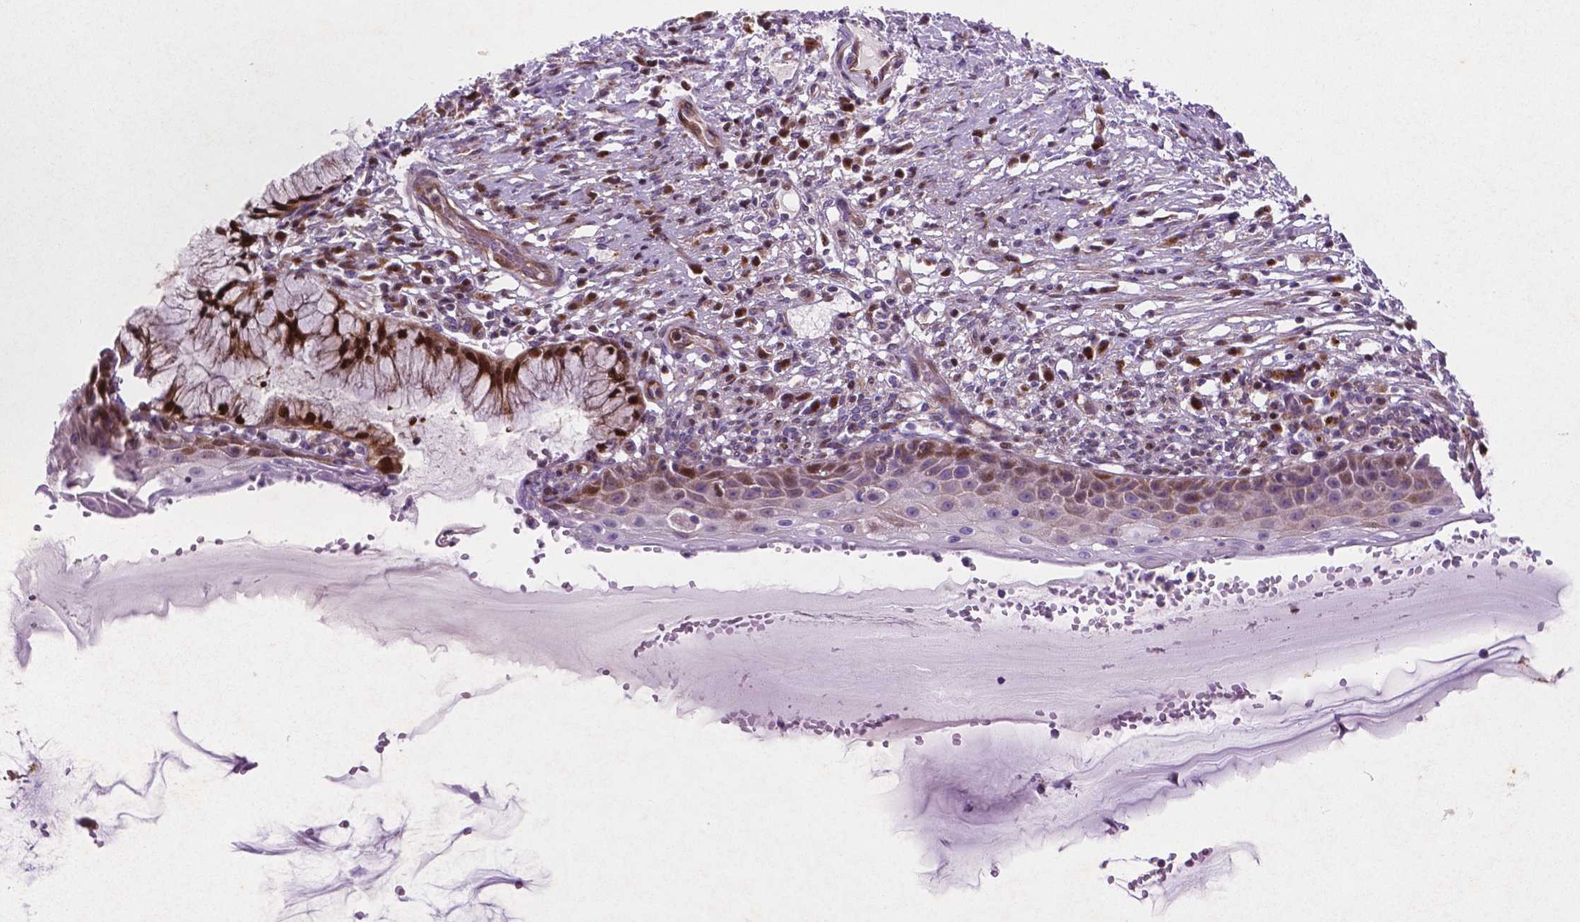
{"staining": {"intensity": "strong", "quantity": ">75%", "location": "nuclear"}, "tissue": "cervix", "cell_type": "Glandular cells", "image_type": "normal", "snomed": [{"axis": "morphology", "description": "Normal tissue, NOS"}, {"axis": "topography", "description": "Cervix"}], "caption": "DAB (3,3'-diaminobenzidine) immunohistochemical staining of normal human cervix exhibits strong nuclear protein staining in approximately >75% of glandular cells. The staining is performed using DAB brown chromogen to label protein expression. The nuclei are counter-stained blue using hematoxylin.", "gene": "TM4SF20", "patient": {"sex": "female", "age": 37}}